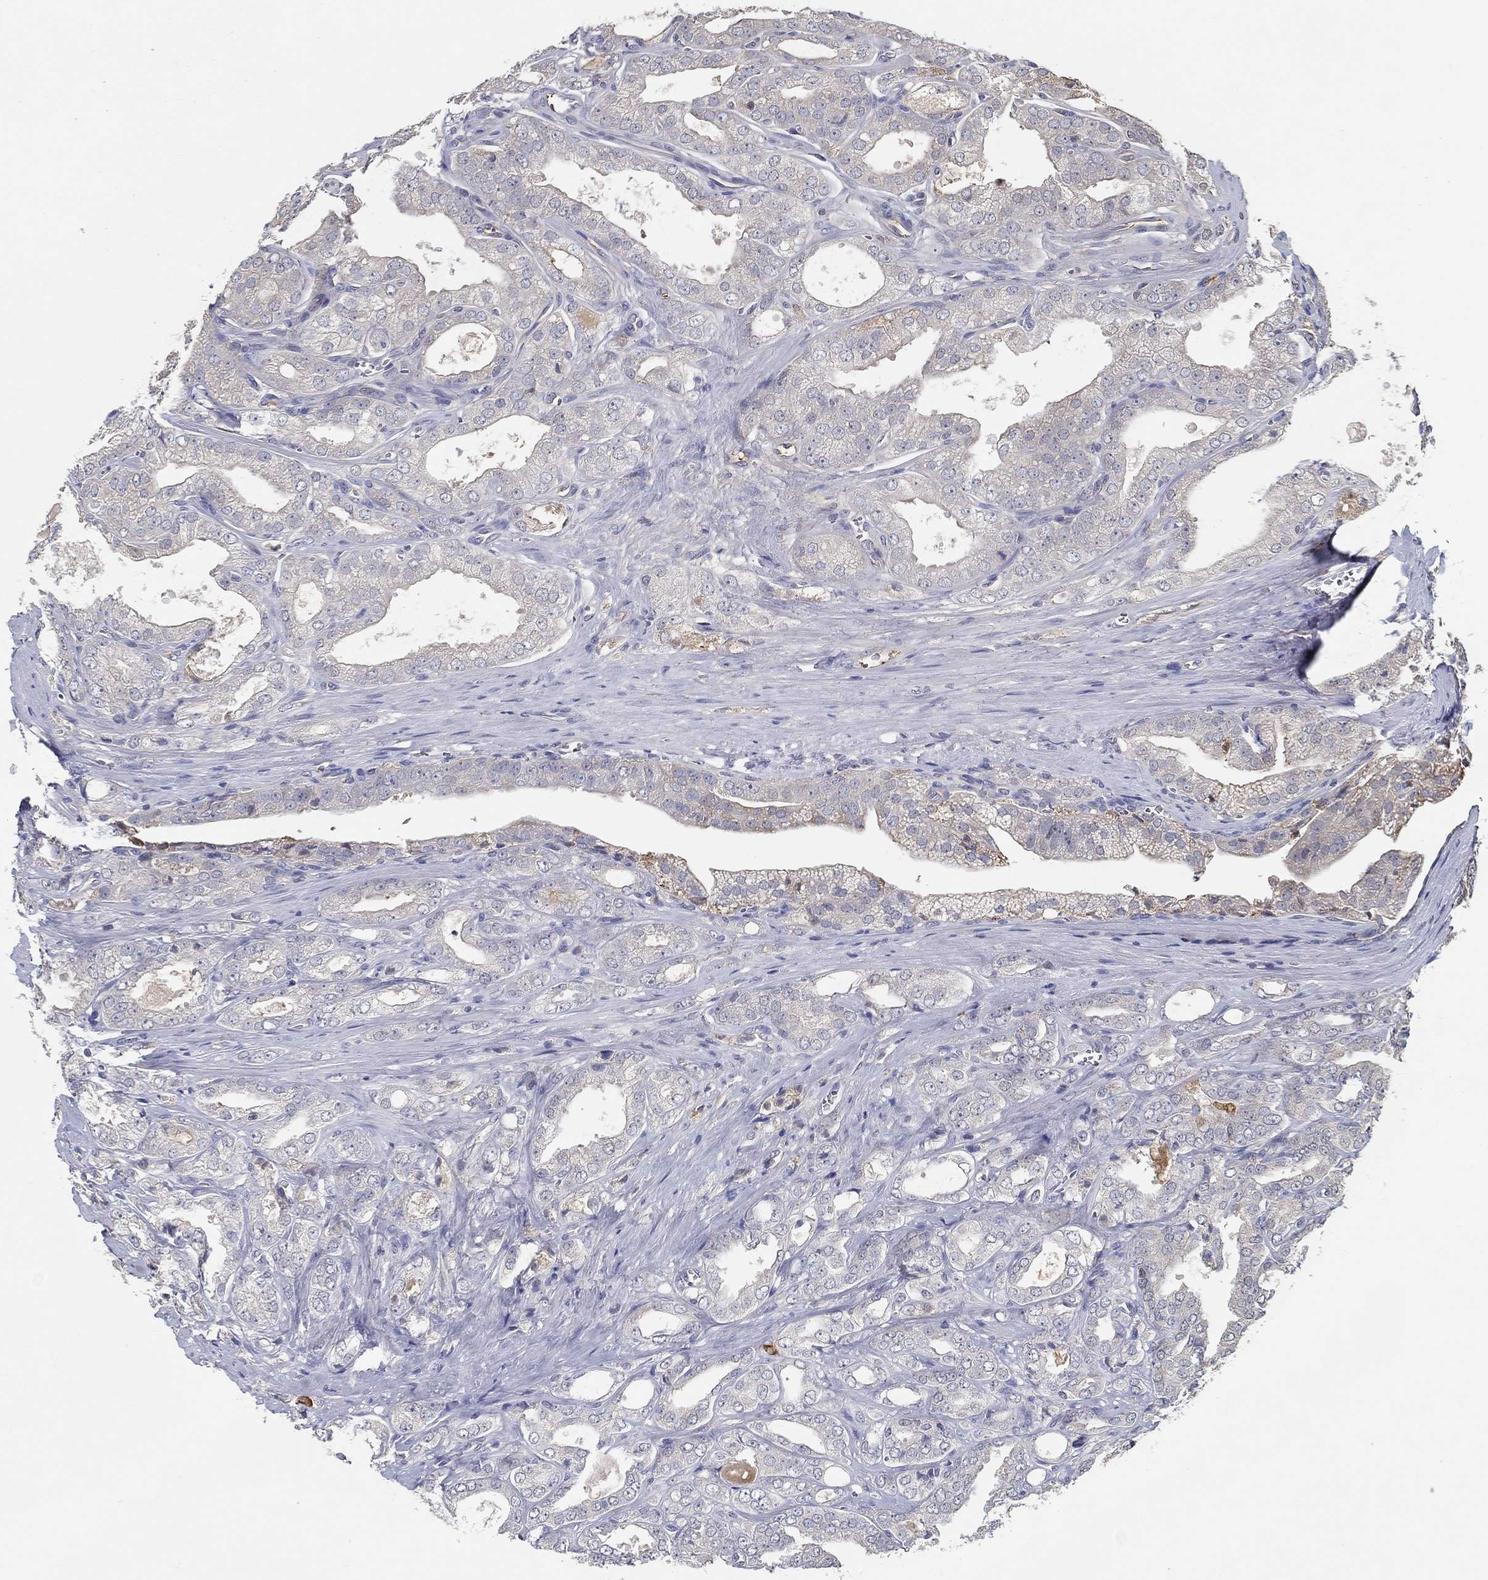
{"staining": {"intensity": "negative", "quantity": "none", "location": "none"}, "tissue": "prostate cancer", "cell_type": "Tumor cells", "image_type": "cancer", "snomed": [{"axis": "morphology", "description": "Adenocarcinoma, NOS"}, {"axis": "morphology", "description": "Adenocarcinoma, High grade"}, {"axis": "topography", "description": "Prostate"}], "caption": "Tumor cells show no significant protein staining in prostate cancer.", "gene": "IL10", "patient": {"sex": "male", "age": 70}}